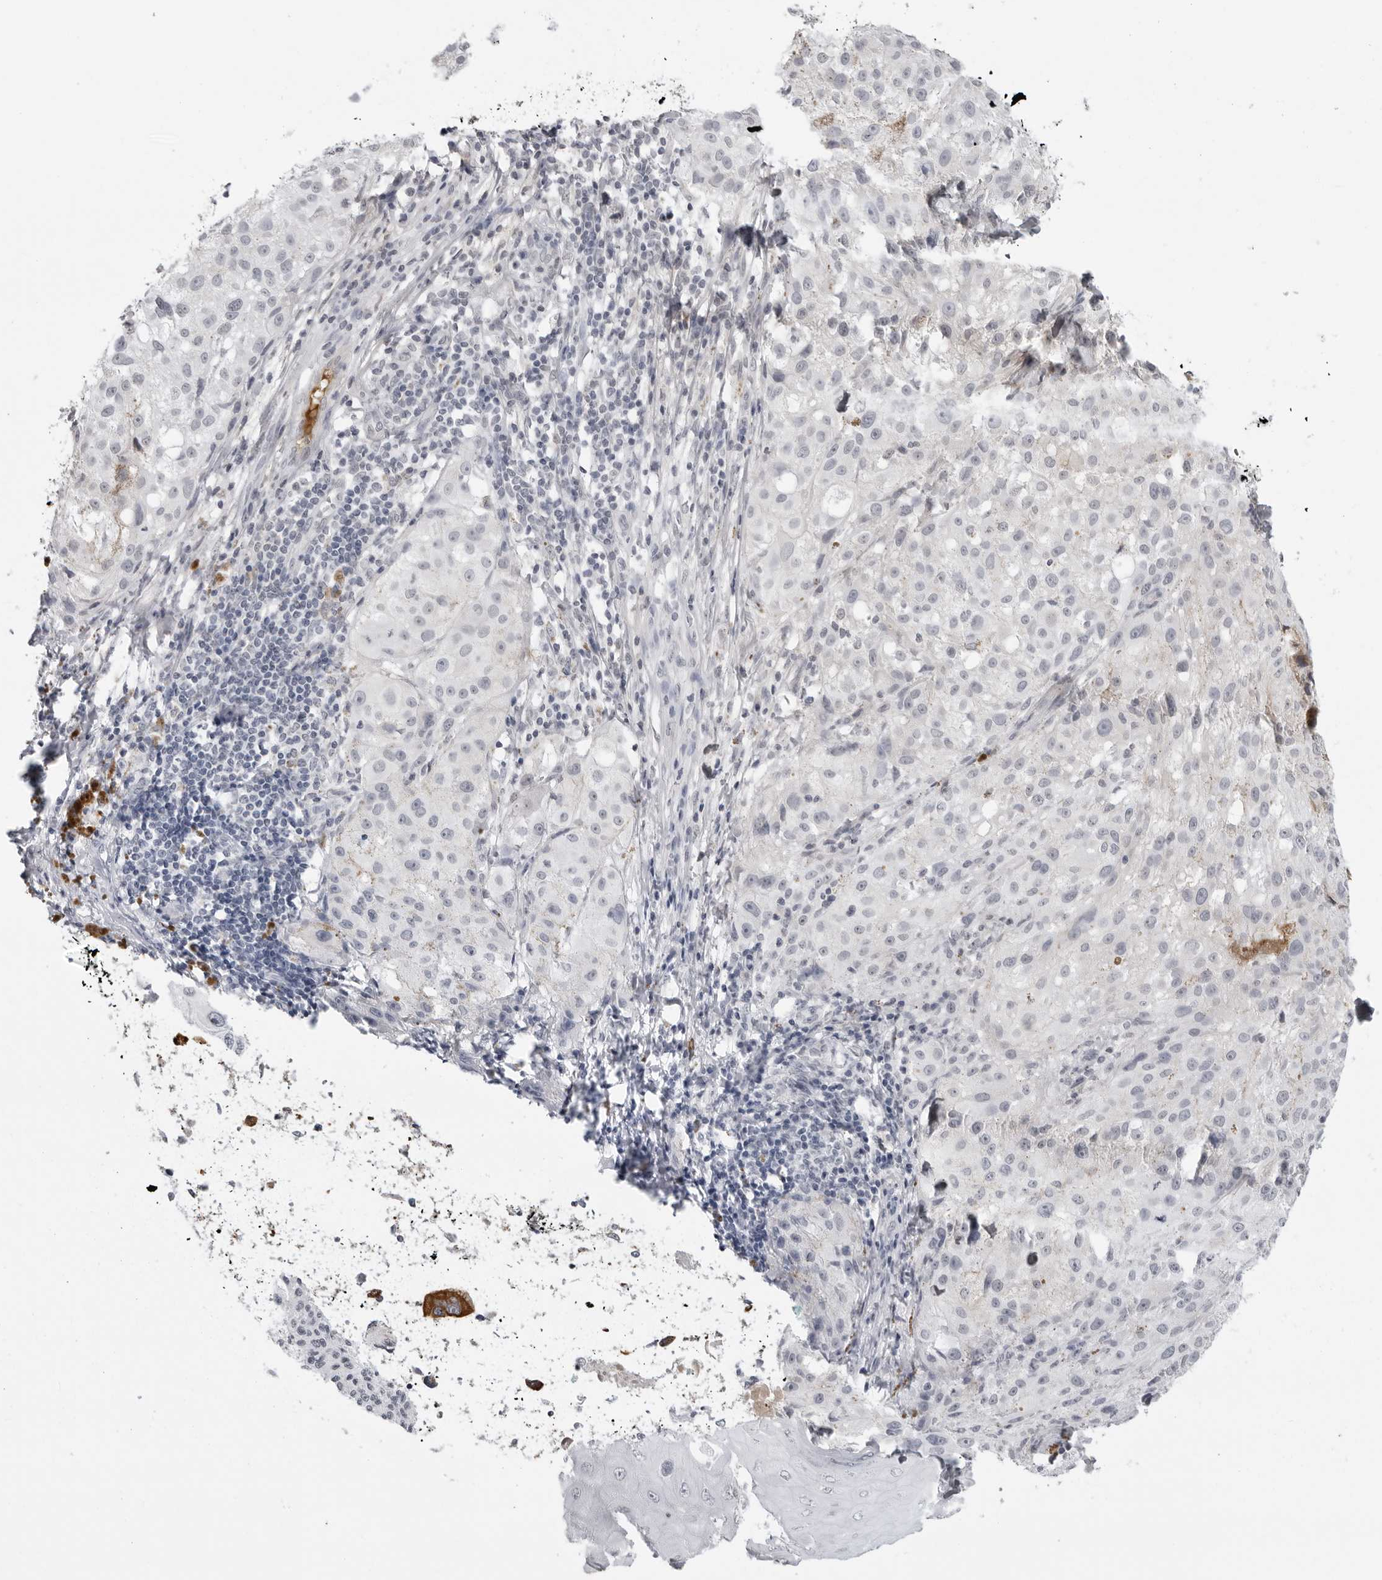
{"staining": {"intensity": "negative", "quantity": "none", "location": "none"}, "tissue": "melanoma", "cell_type": "Tumor cells", "image_type": "cancer", "snomed": [{"axis": "morphology", "description": "Malignant melanoma, NOS"}, {"axis": "topography", "description": "Skin"}], "caption": "Tumor cells show no significant staining in malignant melanoma.", "gene": "SERPINF2", "patient": {"sex": "female", "age": 73}}